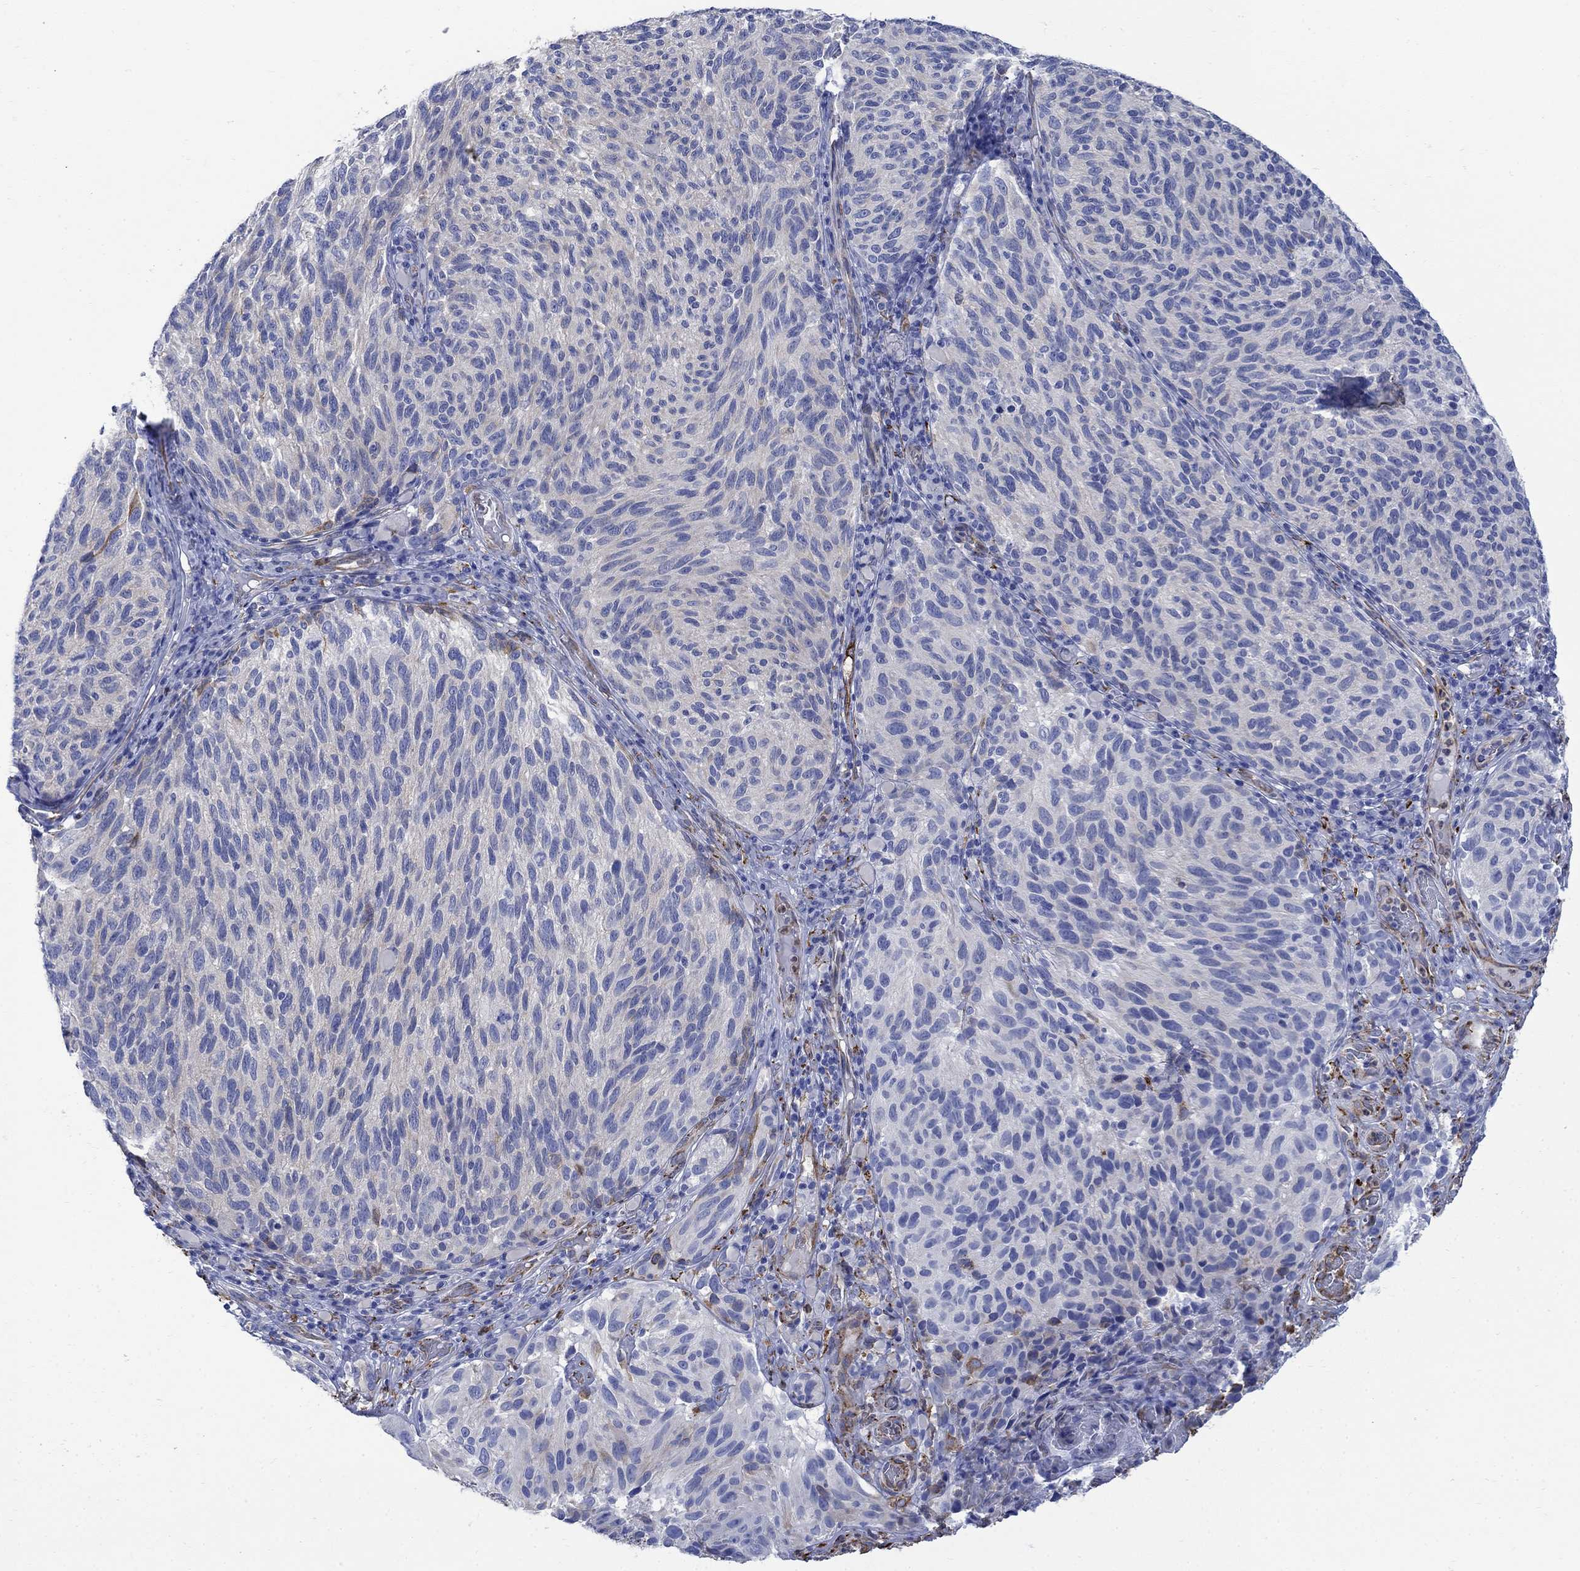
{"staining": {"intensity": "negative", "quantity": "none", "location": "none"}, "tissue": "melanoma", "cell_type": "Tumor cells", "image_type": "cancer", "snomed": [{"axis": "morphology", "description": "Malignant melanoma, NOS"}, {"axis": "topography", "description": "Skin"}], "caption": "High power microscopy image of an immunohistochemistry (IHC) photomicrograph of melanoma, revealing no significant expression in tumor cells.", "gene": "TGM2", "patient": {"sex": "female", "age": 73}}